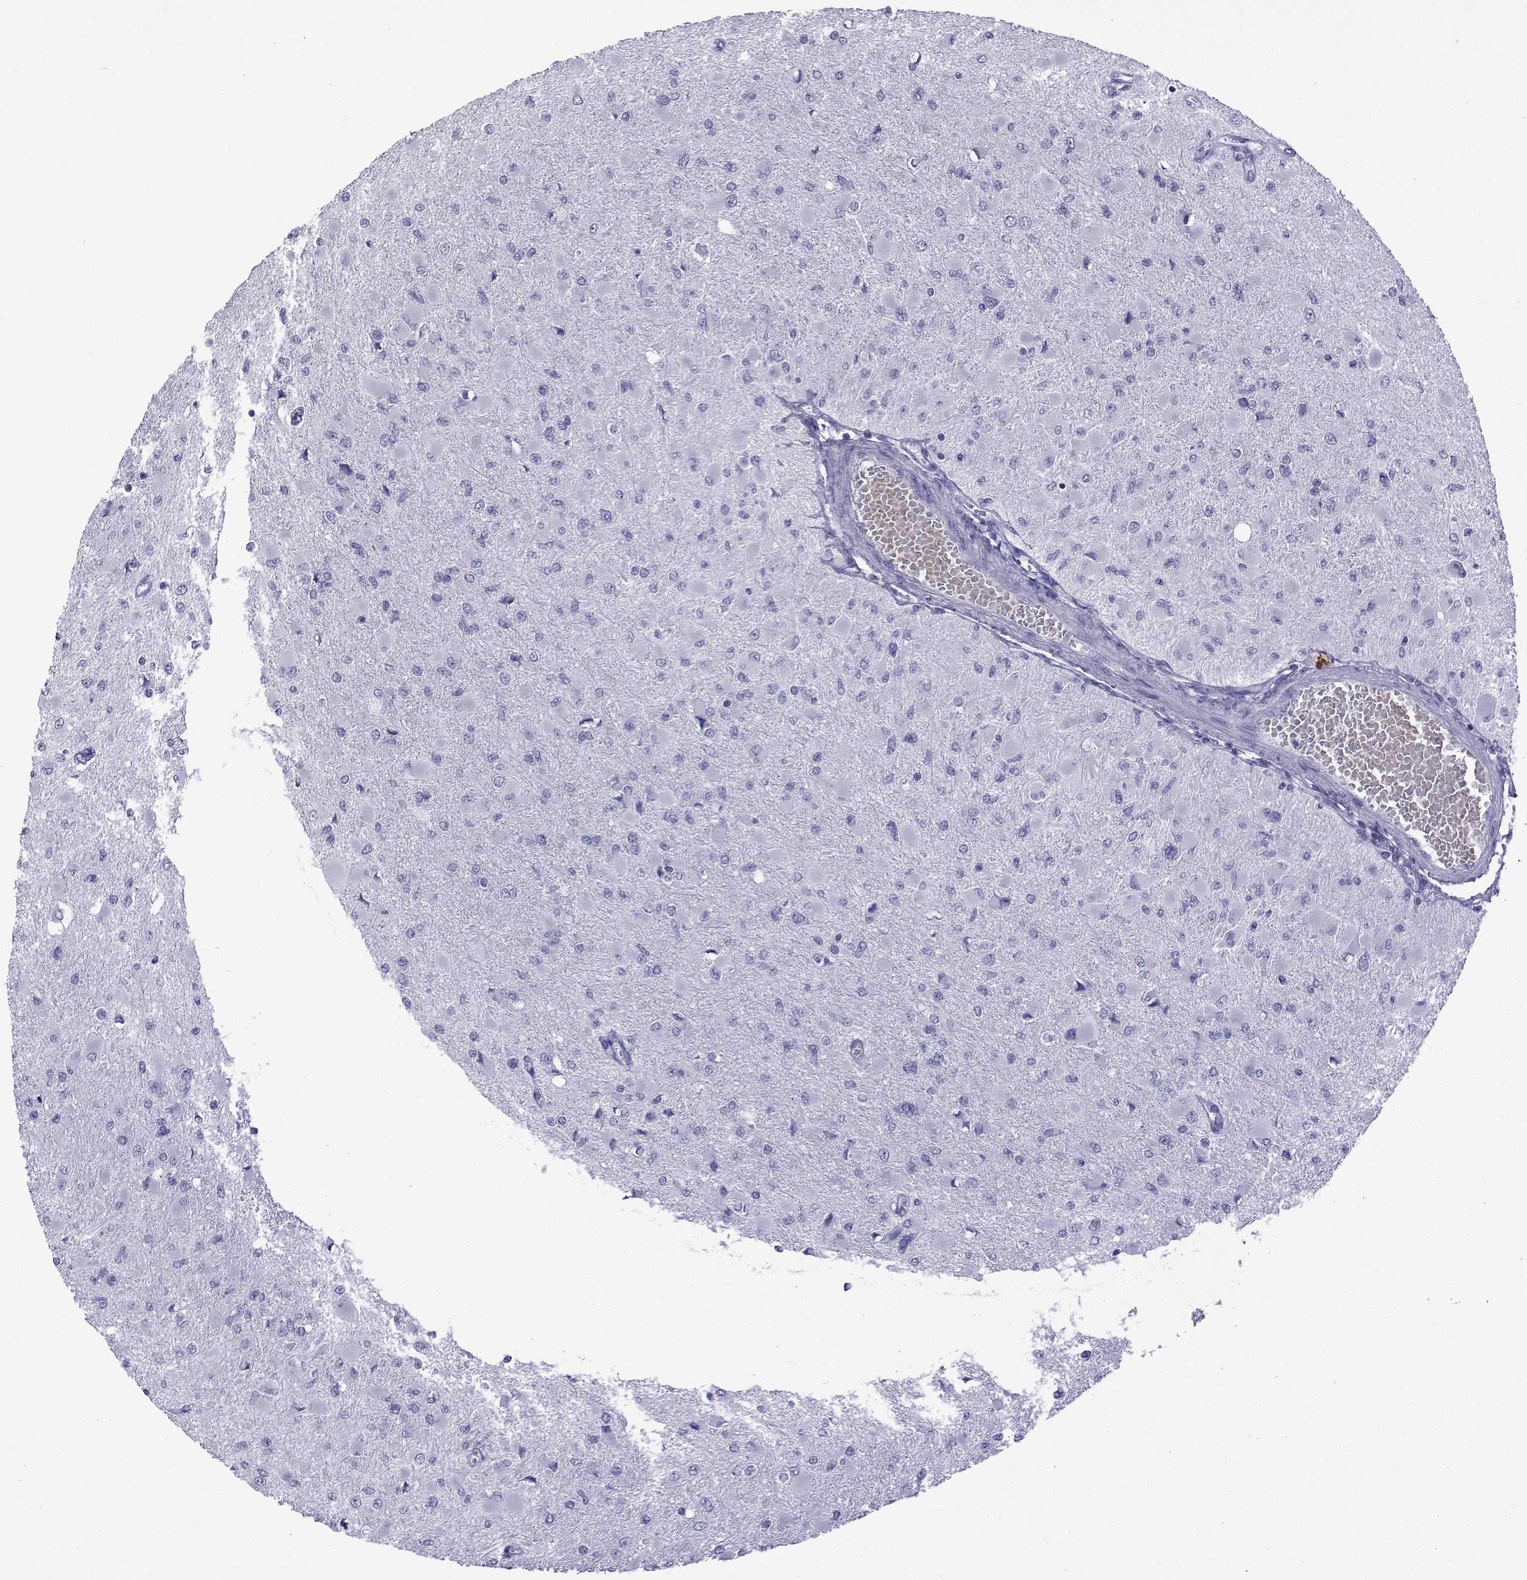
{"staining": {"intensity": "negative", "quantity": "none", "location": "none"}, "tissue": "glioma", "cell_type": "Tumor cells", "image_type": "cancer", "snomed": [{"axis": "morphology", "description": "Glioma, malignant, High grade"}, {"axis": "topography", "description": "Cerebral cortex"}], "caption": "A micrograph of malignant glioma (high-grade) stained for a protein displays no brown staining in tumor cells.", "gene": "ACTL7A", "patient": {"sex": "female", "age": 36}}